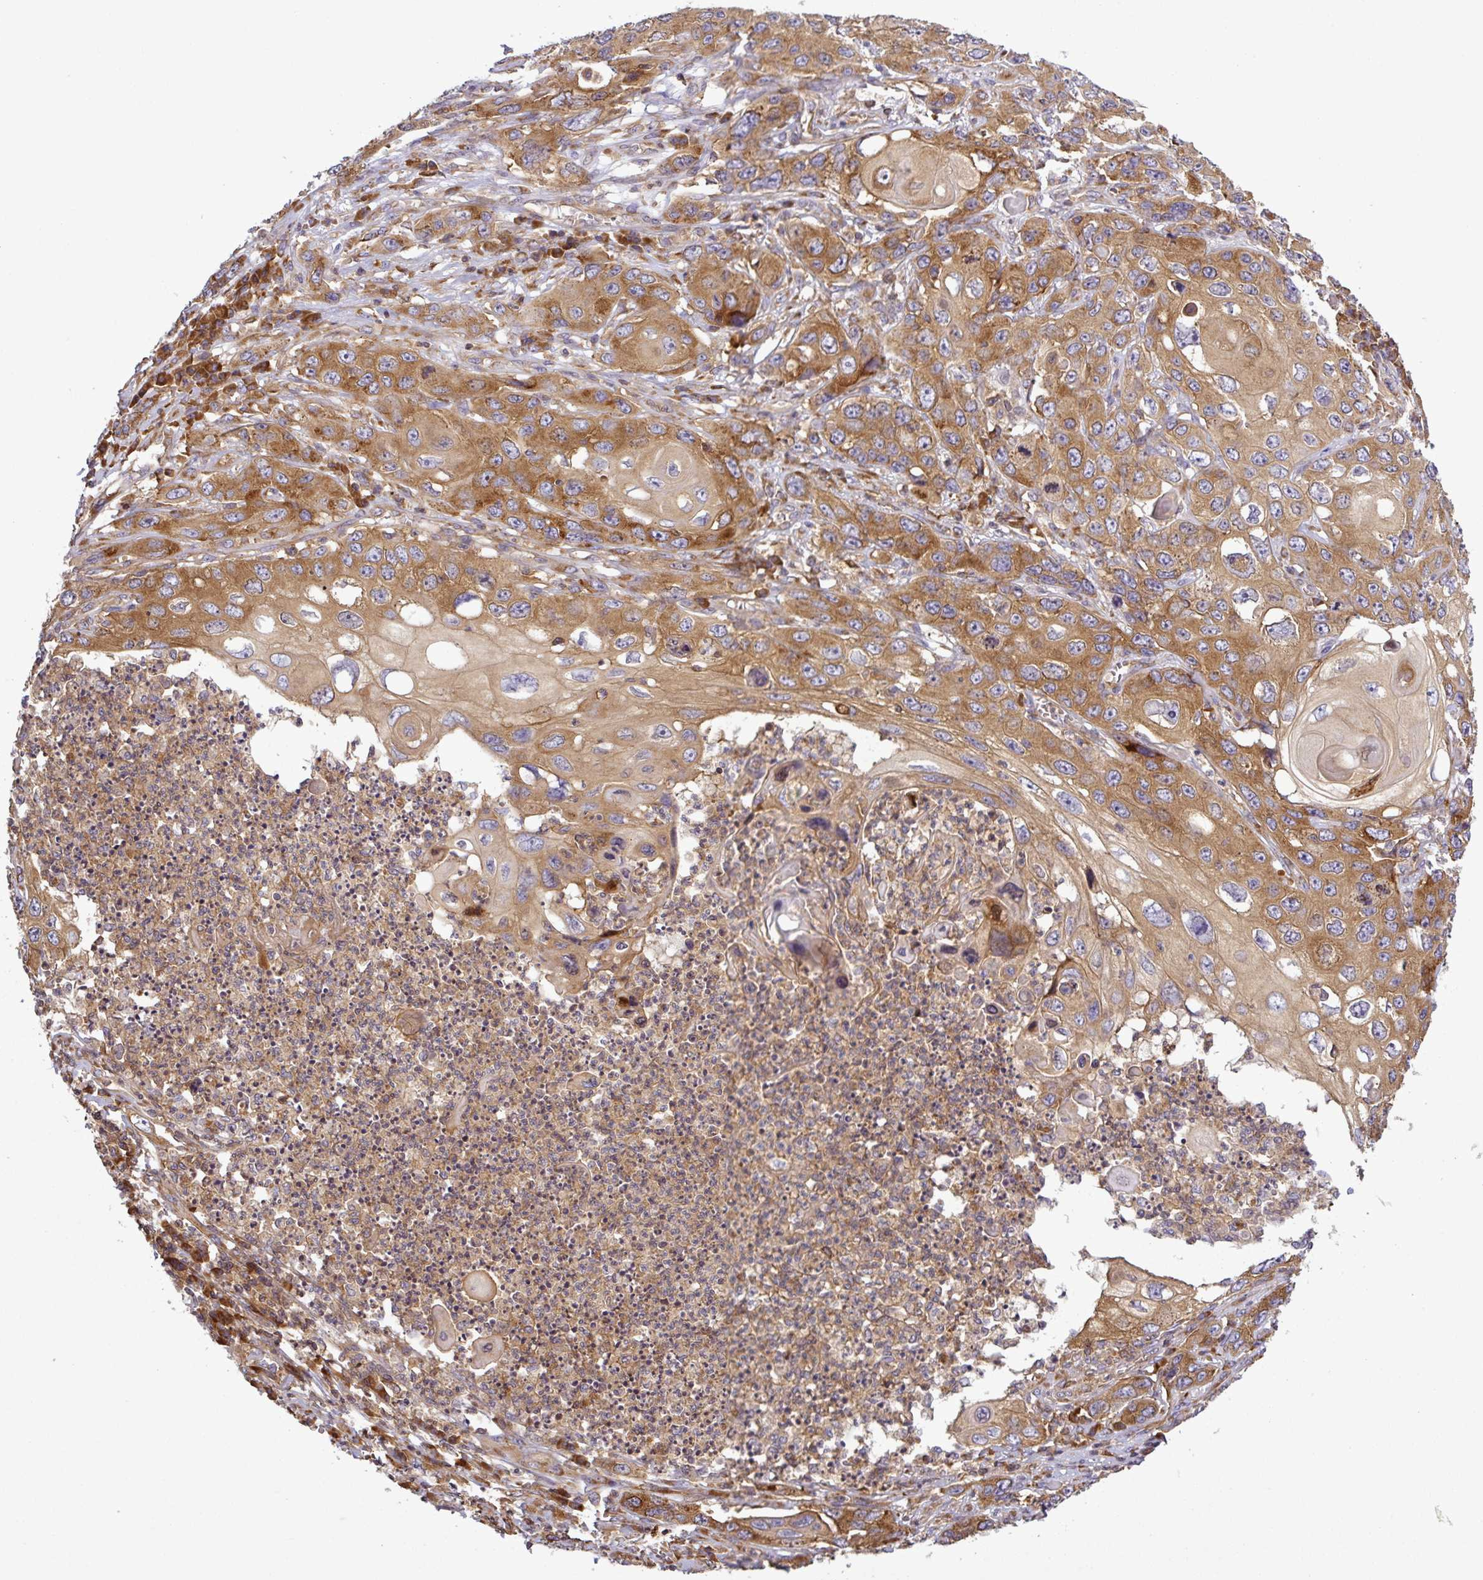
{"staining": {"intensity": "moderate", "quantity": ">75%", "location": "cytoplasmic/membranous"}, "tissue": "skin cancer", "cell_type": "Tumor cells", "image_type": "cancer", "snomed": [{"axis": "morphology", "description": "Squamous cell carcinoma, NOS"}, {"axis": "topography", "description": "Skin"}], "caption": "Brown immunohistochemical staining in skin cancer (squamous cell carcinoma) shows moderate cytoplasmic/membranous expression in approximately >75% of tumor cells.", "gene": "LRRC74B", "patient": {"sex": "male", "age": 55}}